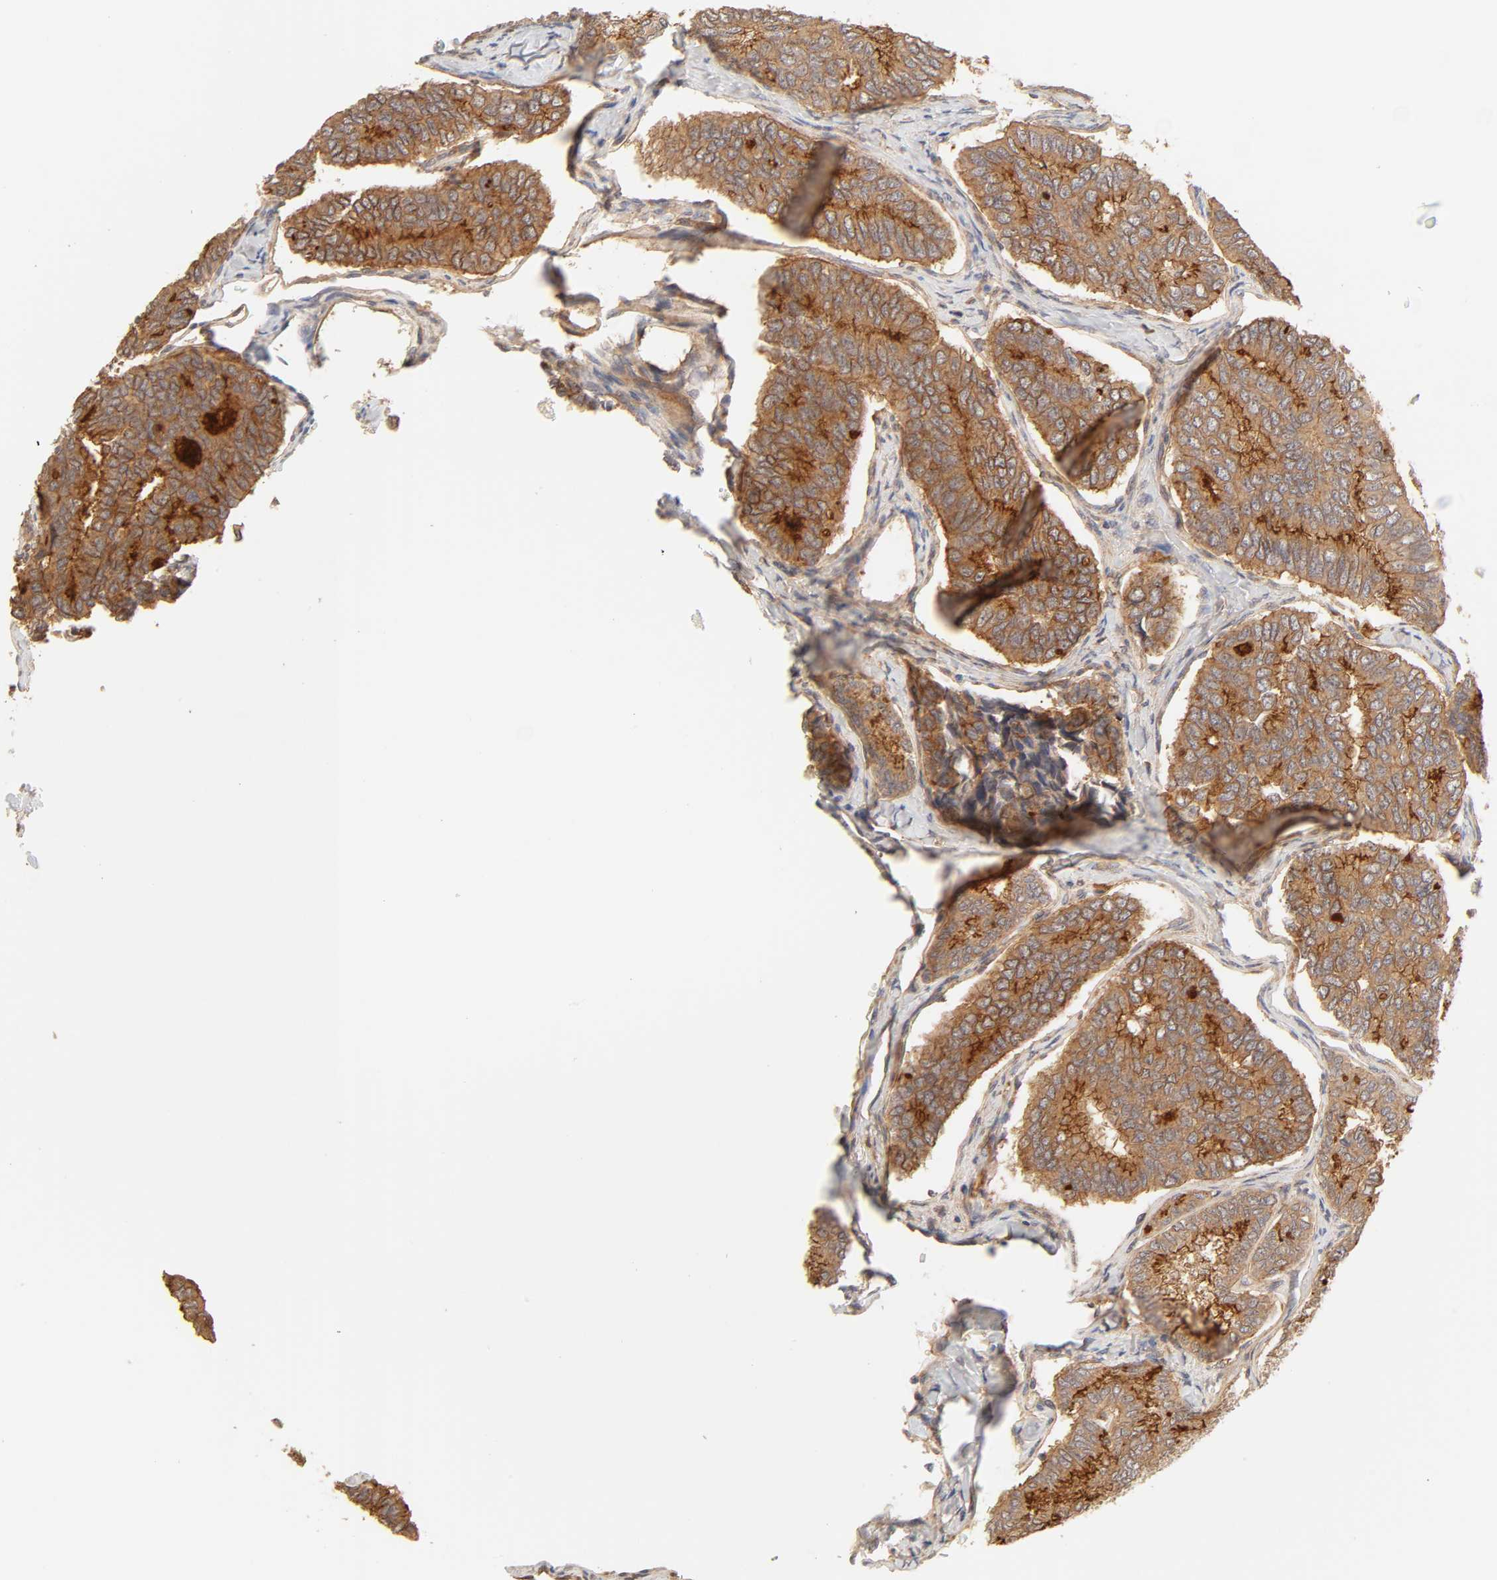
{"staining": {"intensity": "strong", "quantity": ">75%", "location": "cytoplasmic/membranous"}, "tissue": "thyroid cancer", "cell_type": "Tumor cells", "image_type": "cancer", "snomed": [{"axis": "morphology", "description": "Papillary adenocarcinoma, NOS"}, {"axis": "topography", "description": "Thyroid gland"}], "caption": "This is a micrograph of IHC staining of thyroid papillary adenocarcinoma, which shows strong positivity in the cytoplasmic/membranous of tumor cells.", "gene": "EPS8", "patient": {"sex": "female", "age": 35}}